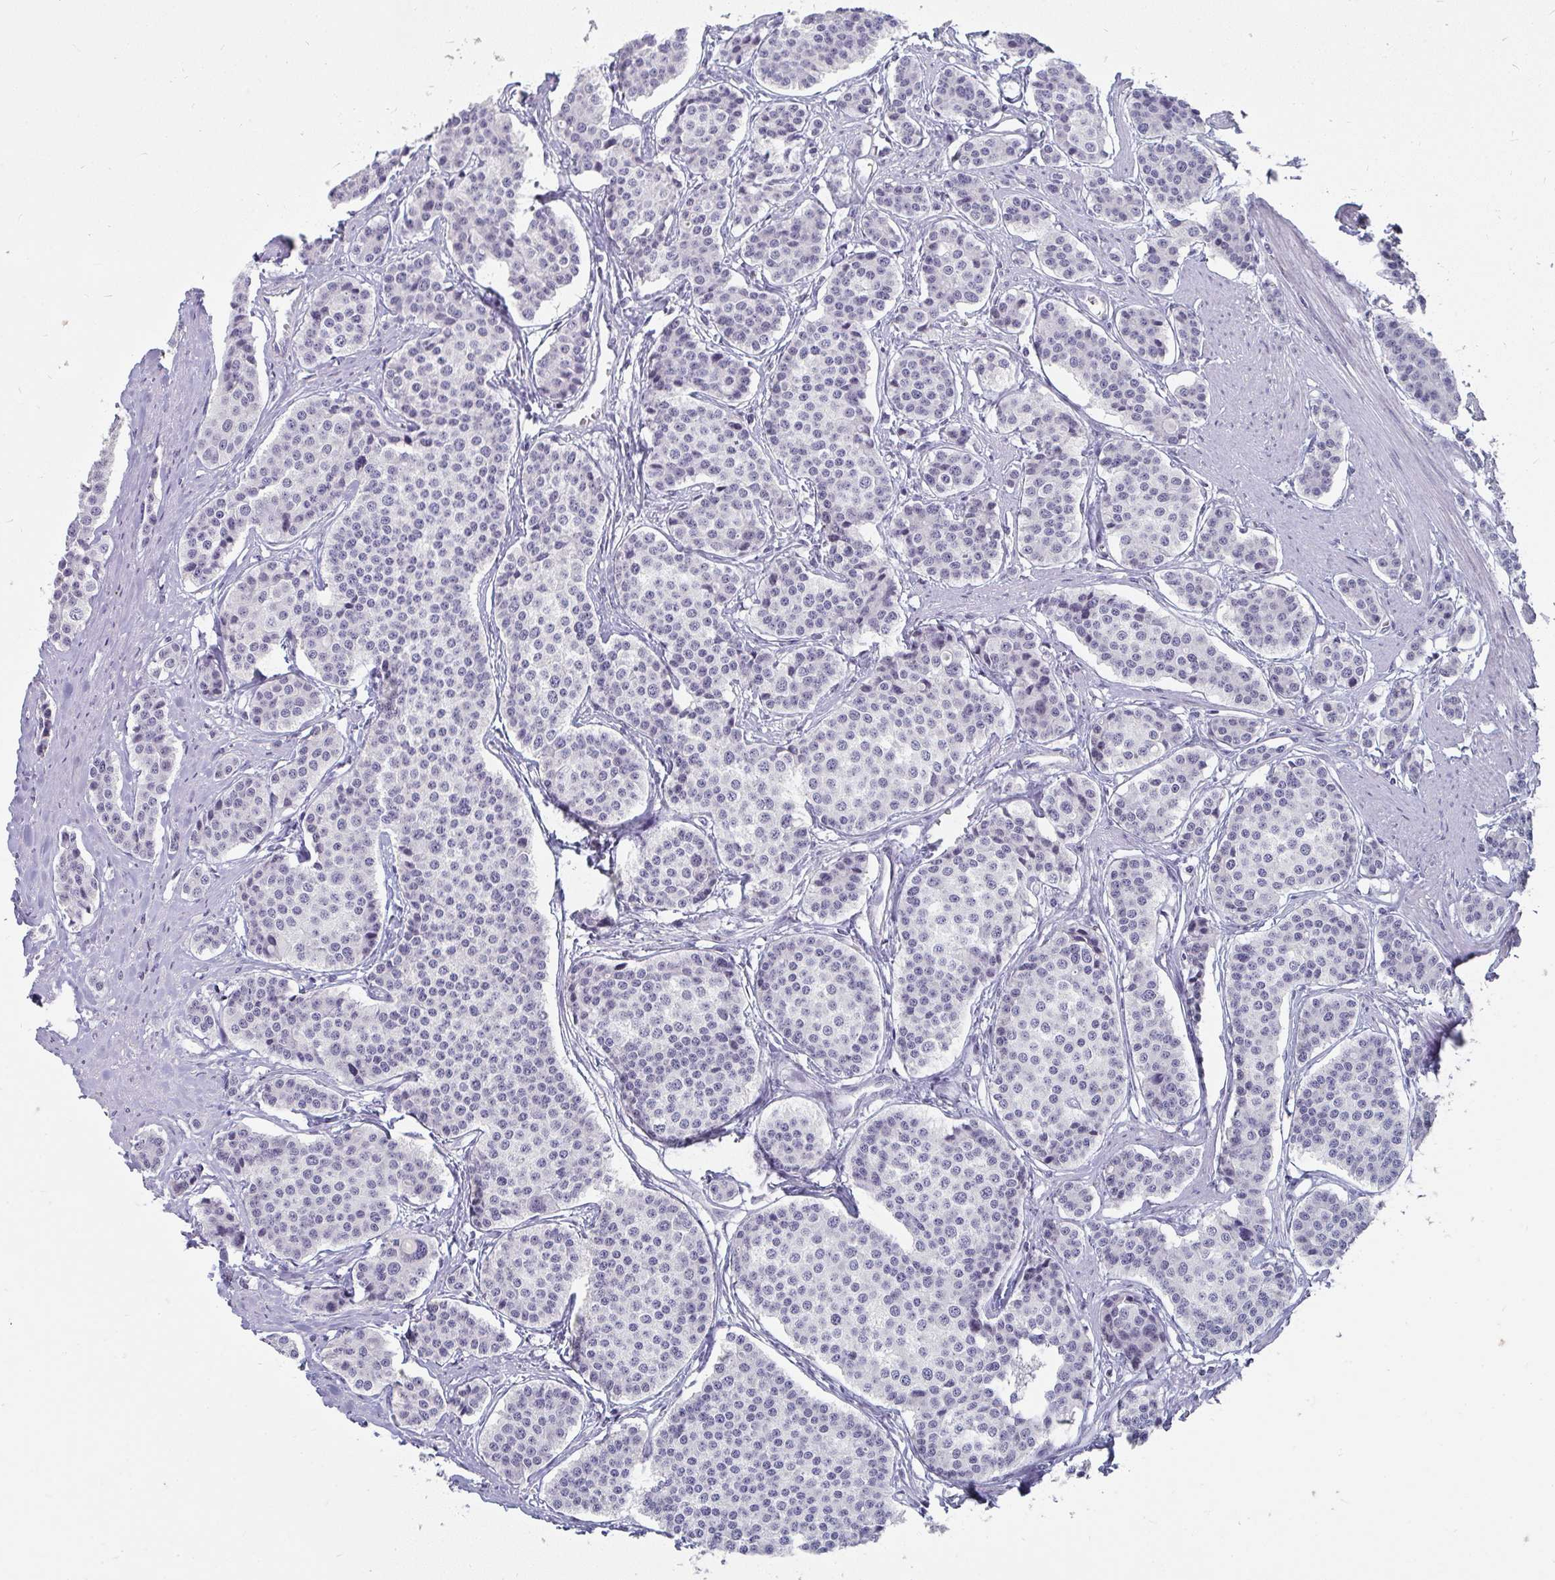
{"staining": {"intensity": "negative", "quantity": "none", "location": "none"}, "tissue": "carcinoid", "cell_type": "Tumor cells", "image_type": "cancer", "snomed": [{"axis": "morphology", "description": "Carcinoid, malignant, NOS"}, {"axis": "topography", "description": "Small intestine"}], "caption": "A micrograph of human carcinoid is negative for staining in tumor cells. (DAB immunohistochemistry (IHC), high magnification).", "gene": "SYNCRIP", "patient": {"sex": "male", "age": 60}}